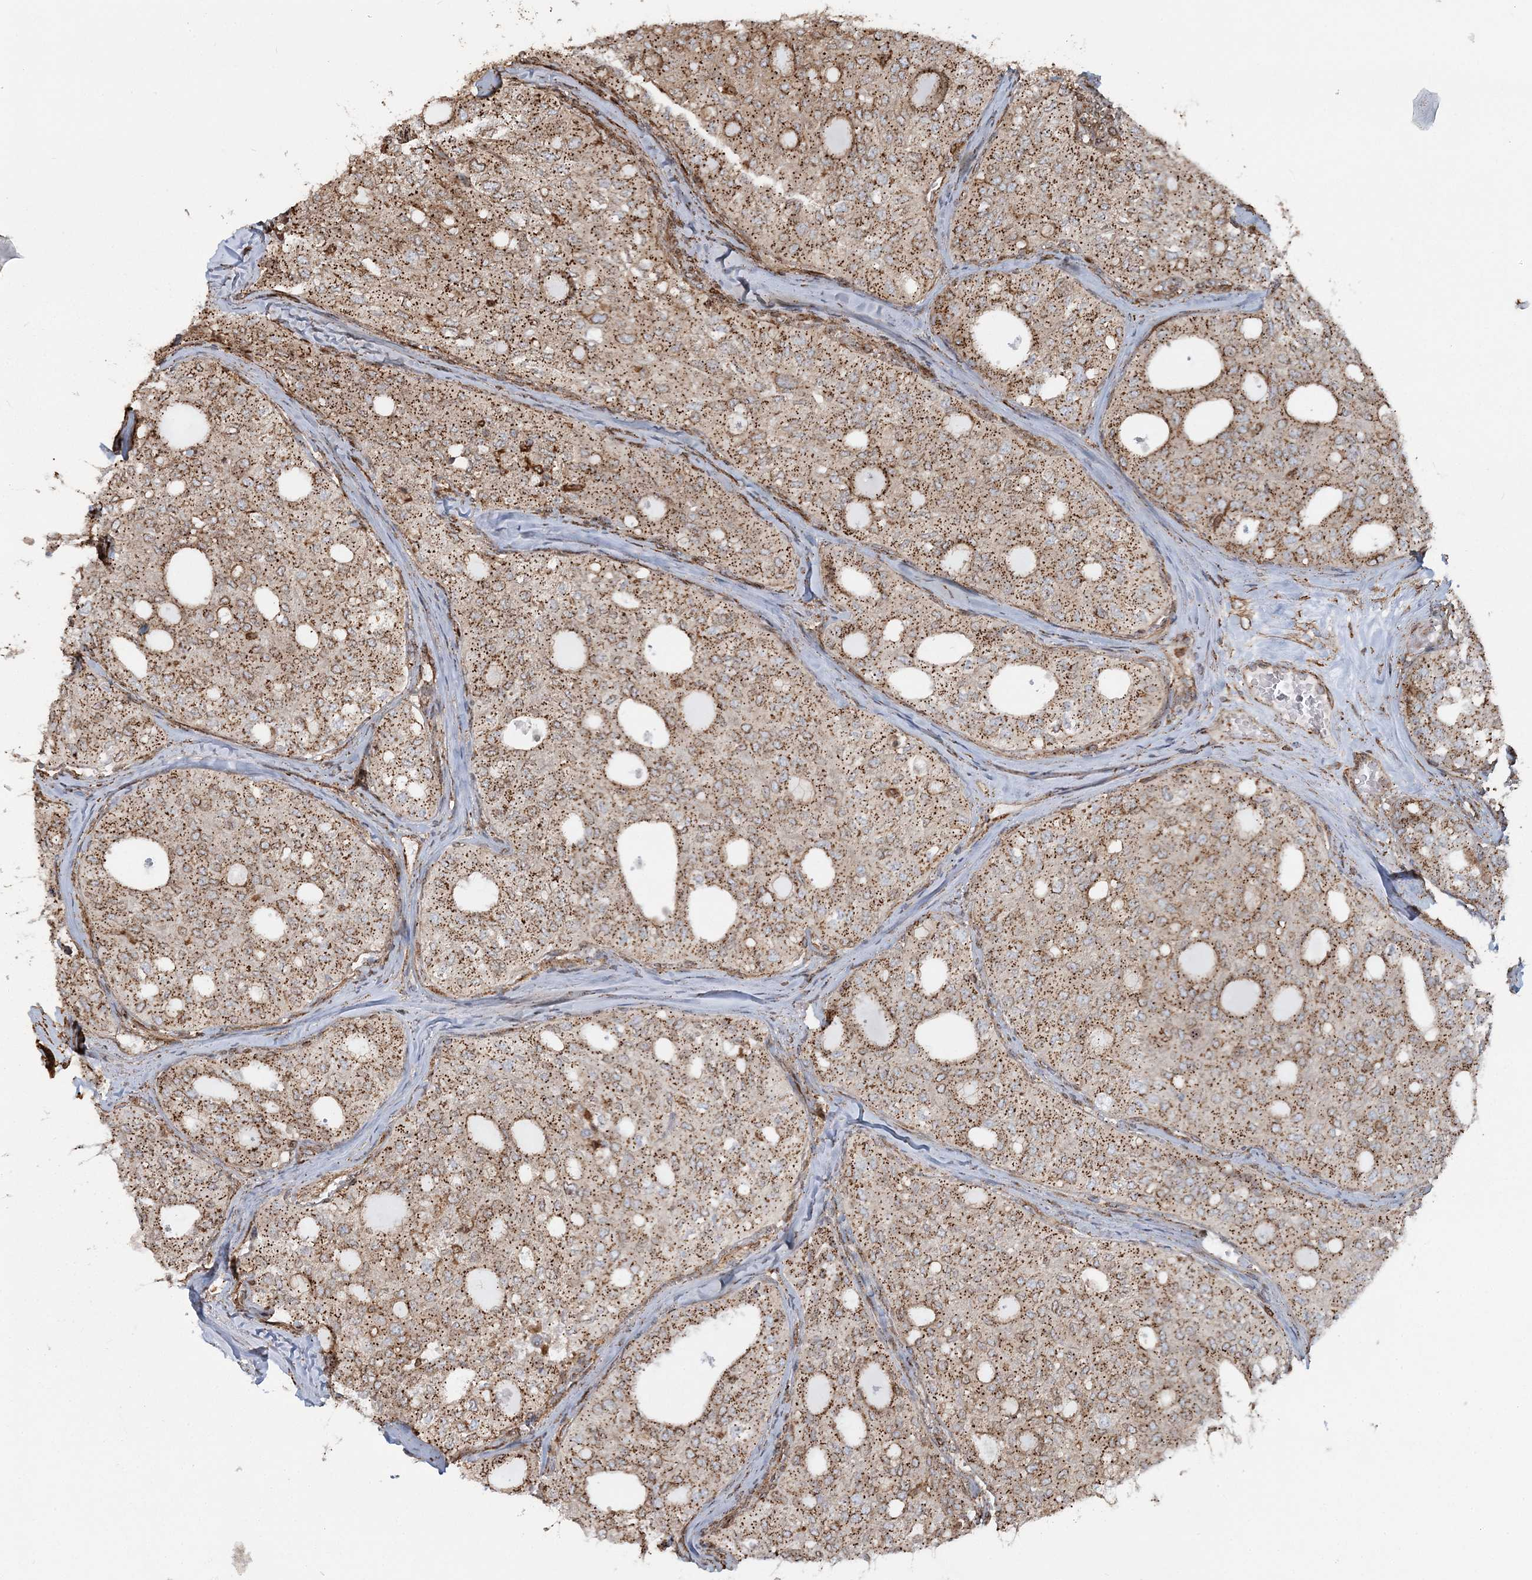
{"staining": {"intensity": "moderate", "quantity": ">75%", "location": "cytoplasmic/membranous"}, "tissue": "thyroid cancer", "cell_type": "Tumor cells", "image_type": "cancer", "snomed": [{"axis": "morphology", "description": "Follicular adenoma carcinoma, NOS"}, {"axis": "topography", "description": "Thyroid gland"}], "caption": "DAB immunohistochemical staining of thyroid cancer (follicular adenoma carcinoma) reveals moderate cytoplasmic/membranous protein positivity in approximately >75% of tumor cells. Immunohistochemistry stains the protein of interest in brown and the nuclei are stained blue.", "gene": "TRAF3IP2", "patient": {"sex": "male", "age": 75}}